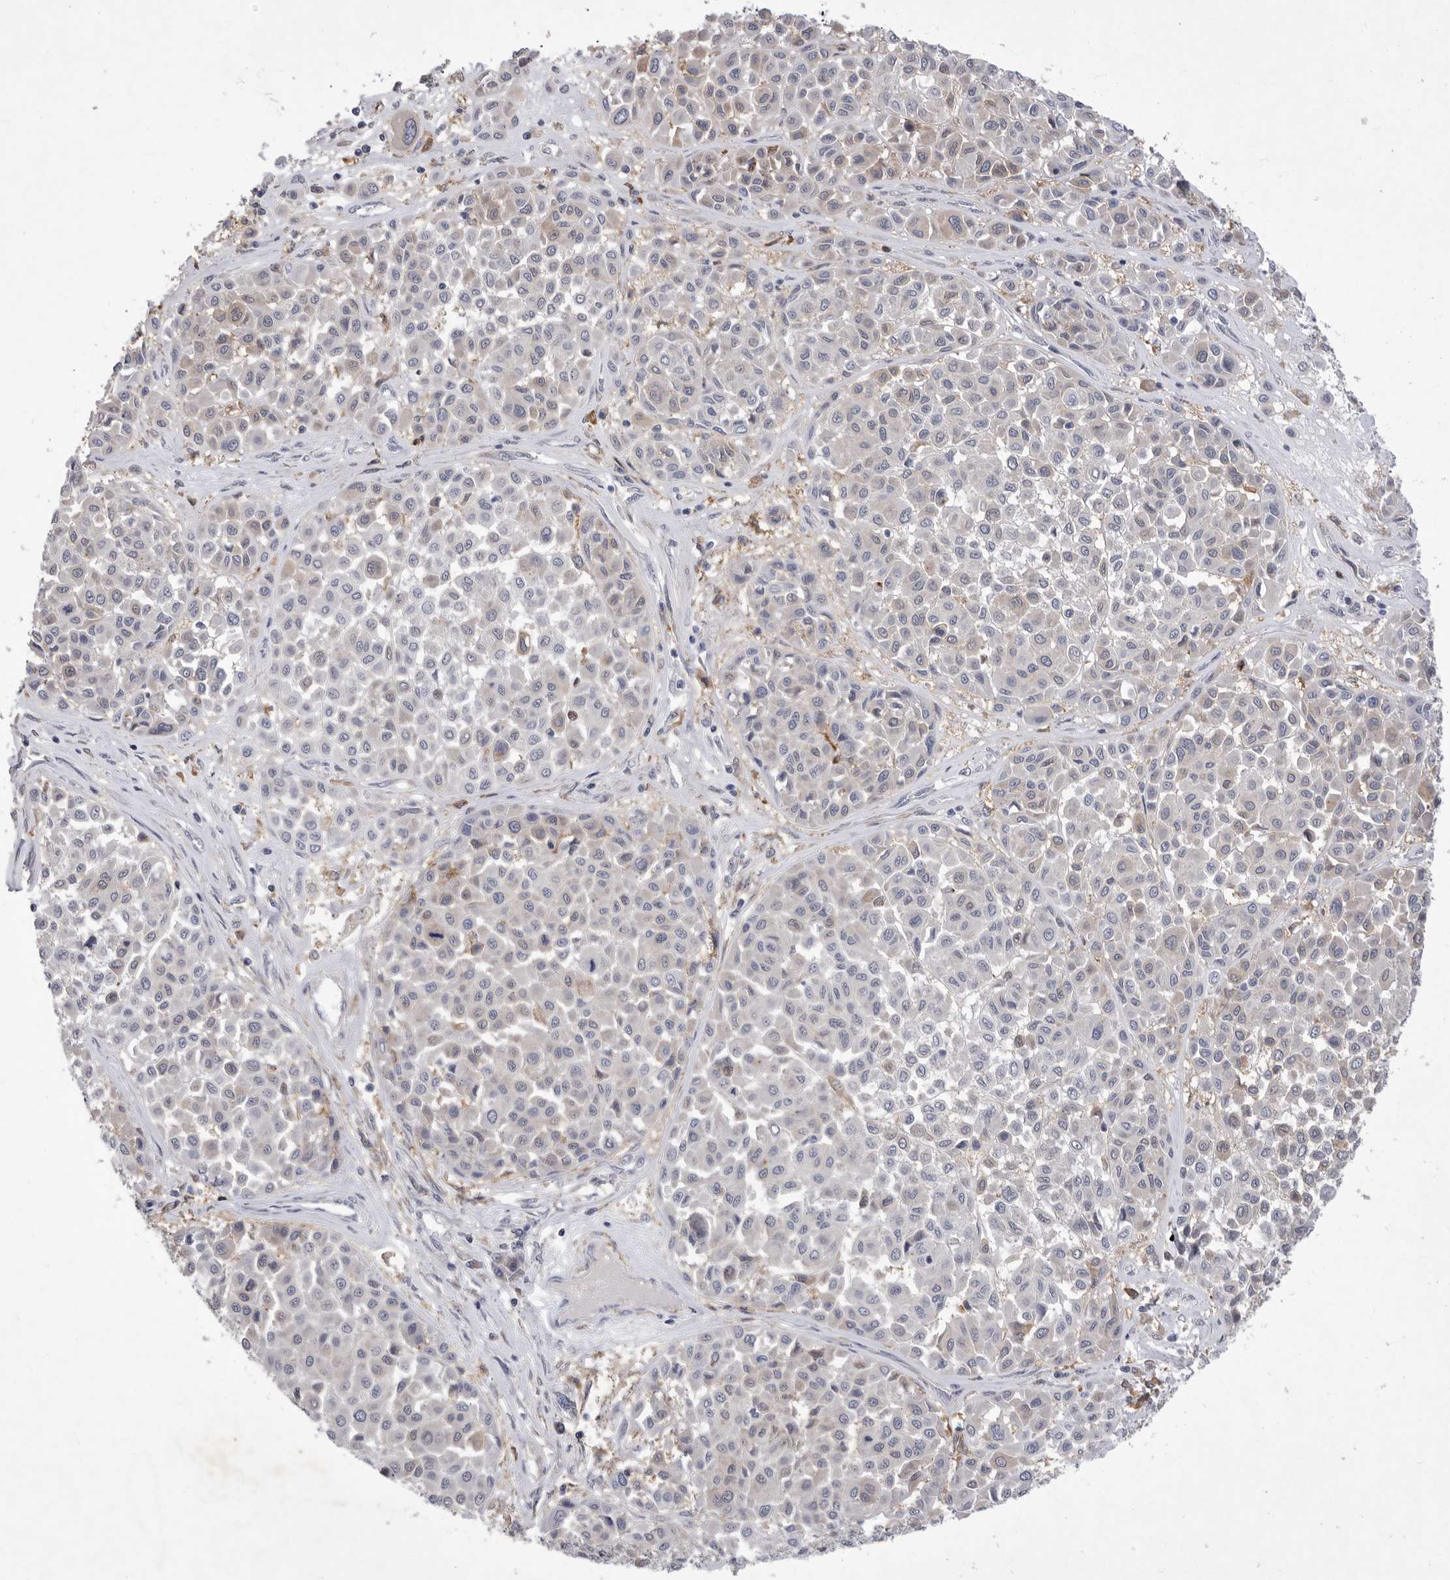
{"staining": {"intensity": "negative", "quantity": "none", "location": "none"}, "tissue": "melanoma", "cell_type": "Tumor cells", "image_type": "cancer", "snomed": [{"axis": "morphology", "description": "Malignant melanoma, Metastatic site"}, {"axis": "topography", "description": "Soft tissue"}], "caption": "There is no significant staining in tumor cells of melanoma. (DAB (3,3'-diaminobenzidine) immunohistochemistry, high magnification).", "gene": "SIGLEC10", "patient": {"sex": "male", "age": 41}}